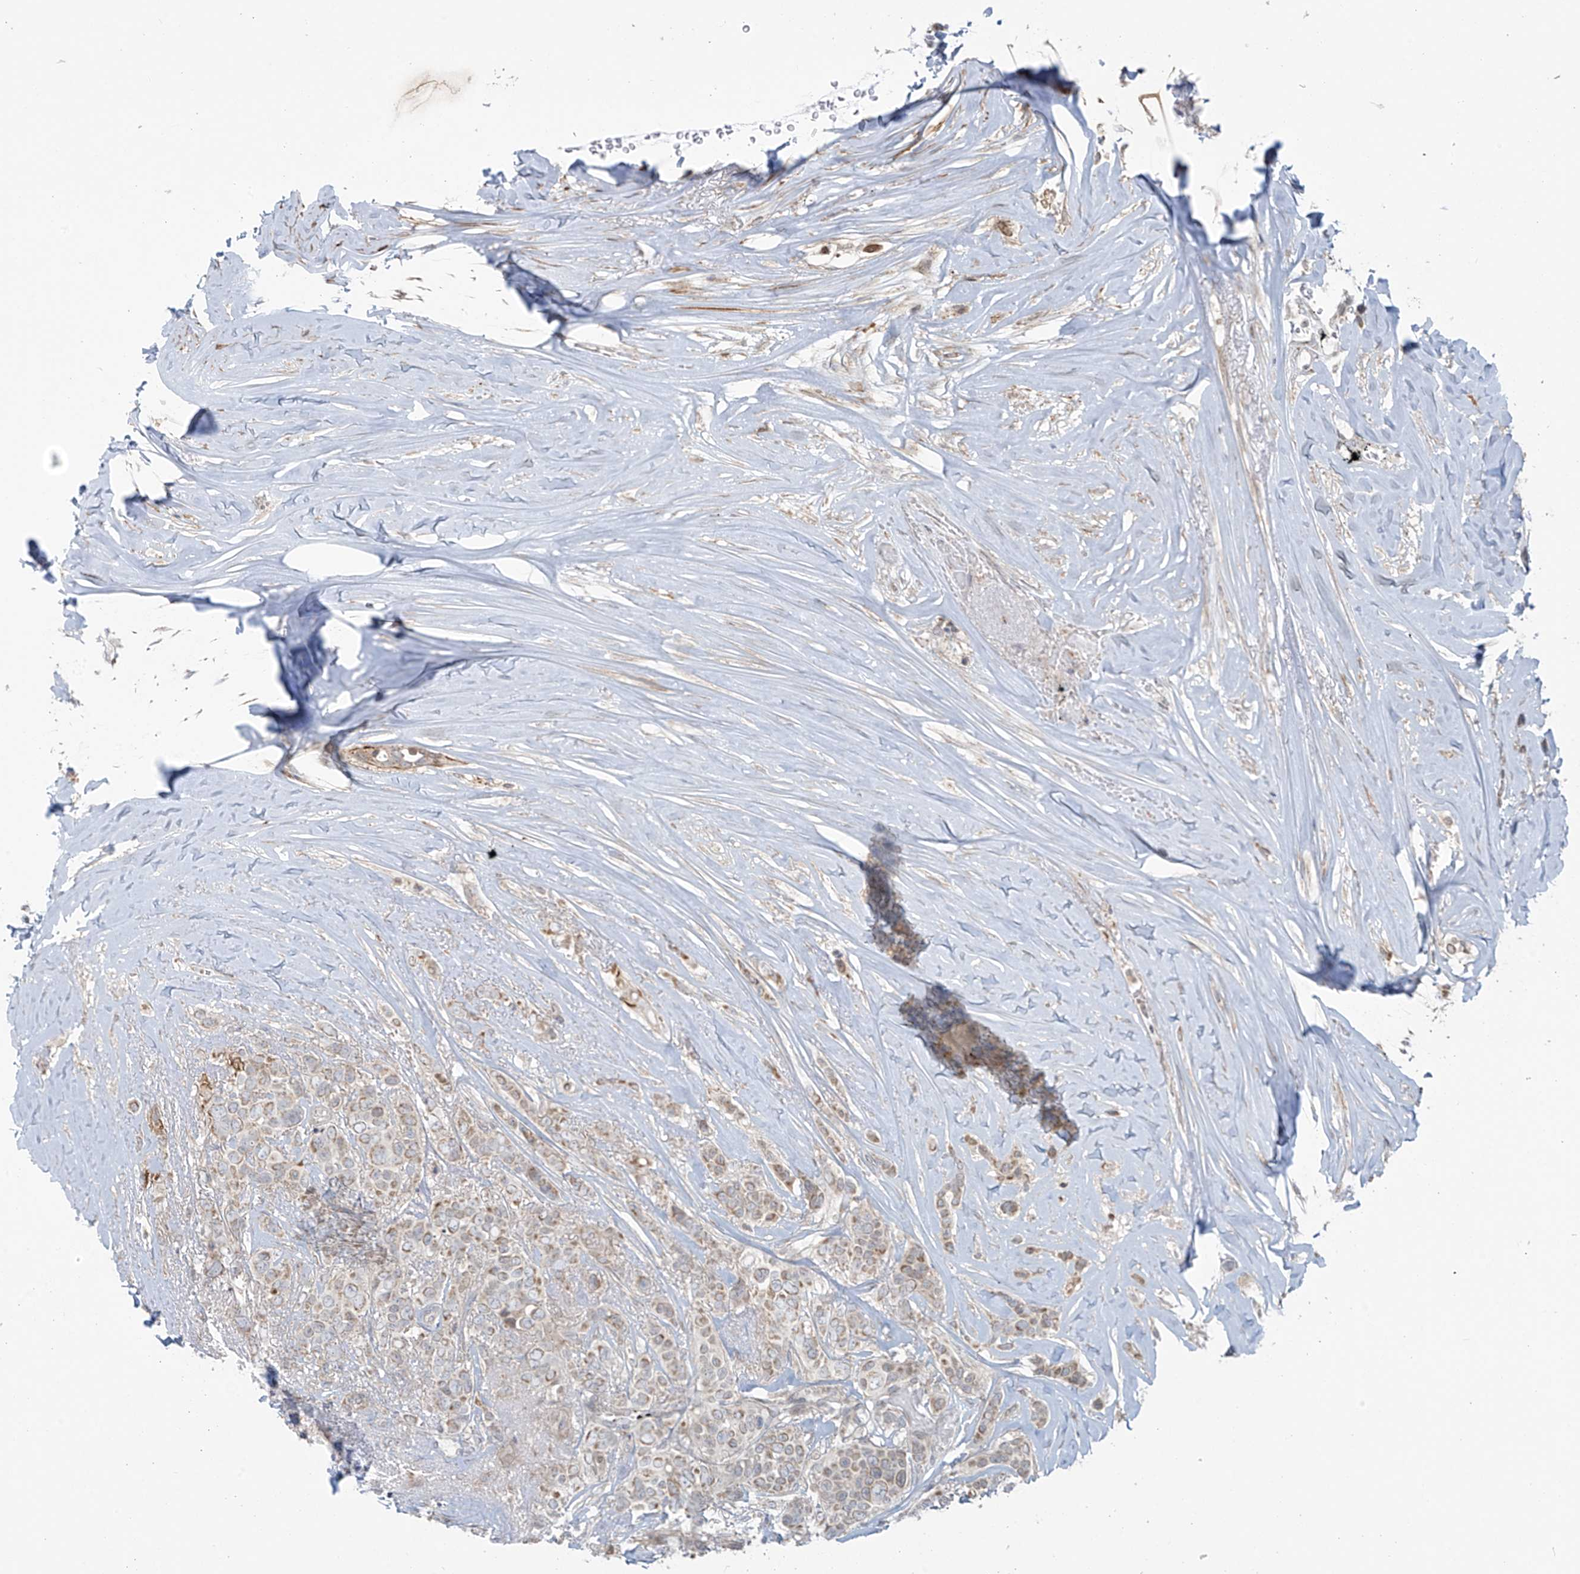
{"staining": {"intensity": "weak", "quantity": "25%-75%", "location": "cytoplasmic/membranous"}, "tissue": "breast cancer", "cell_type": "Tumor cells", "image_type": "cancer", "snomed": [{"axis": "morphology", "description": "Lobular carcinoma"}, {"axis": "topography", "description": "Breast"}], "caption": "Immunohistochemistry (IHC) of breast lobular carcinoma shows low levels of weak cytoplasmic/membranous staining in about 25%-75% of tumor cells. The staining was performed using DAB (3,3'-diaminobenzidine) to visualize the protein expression in brown, while the nuclei were stained in blue with hematoxylin (Magnification: 20x).", "gene": "HDDC2", "patient": {"sex": "female", "age": 51}}